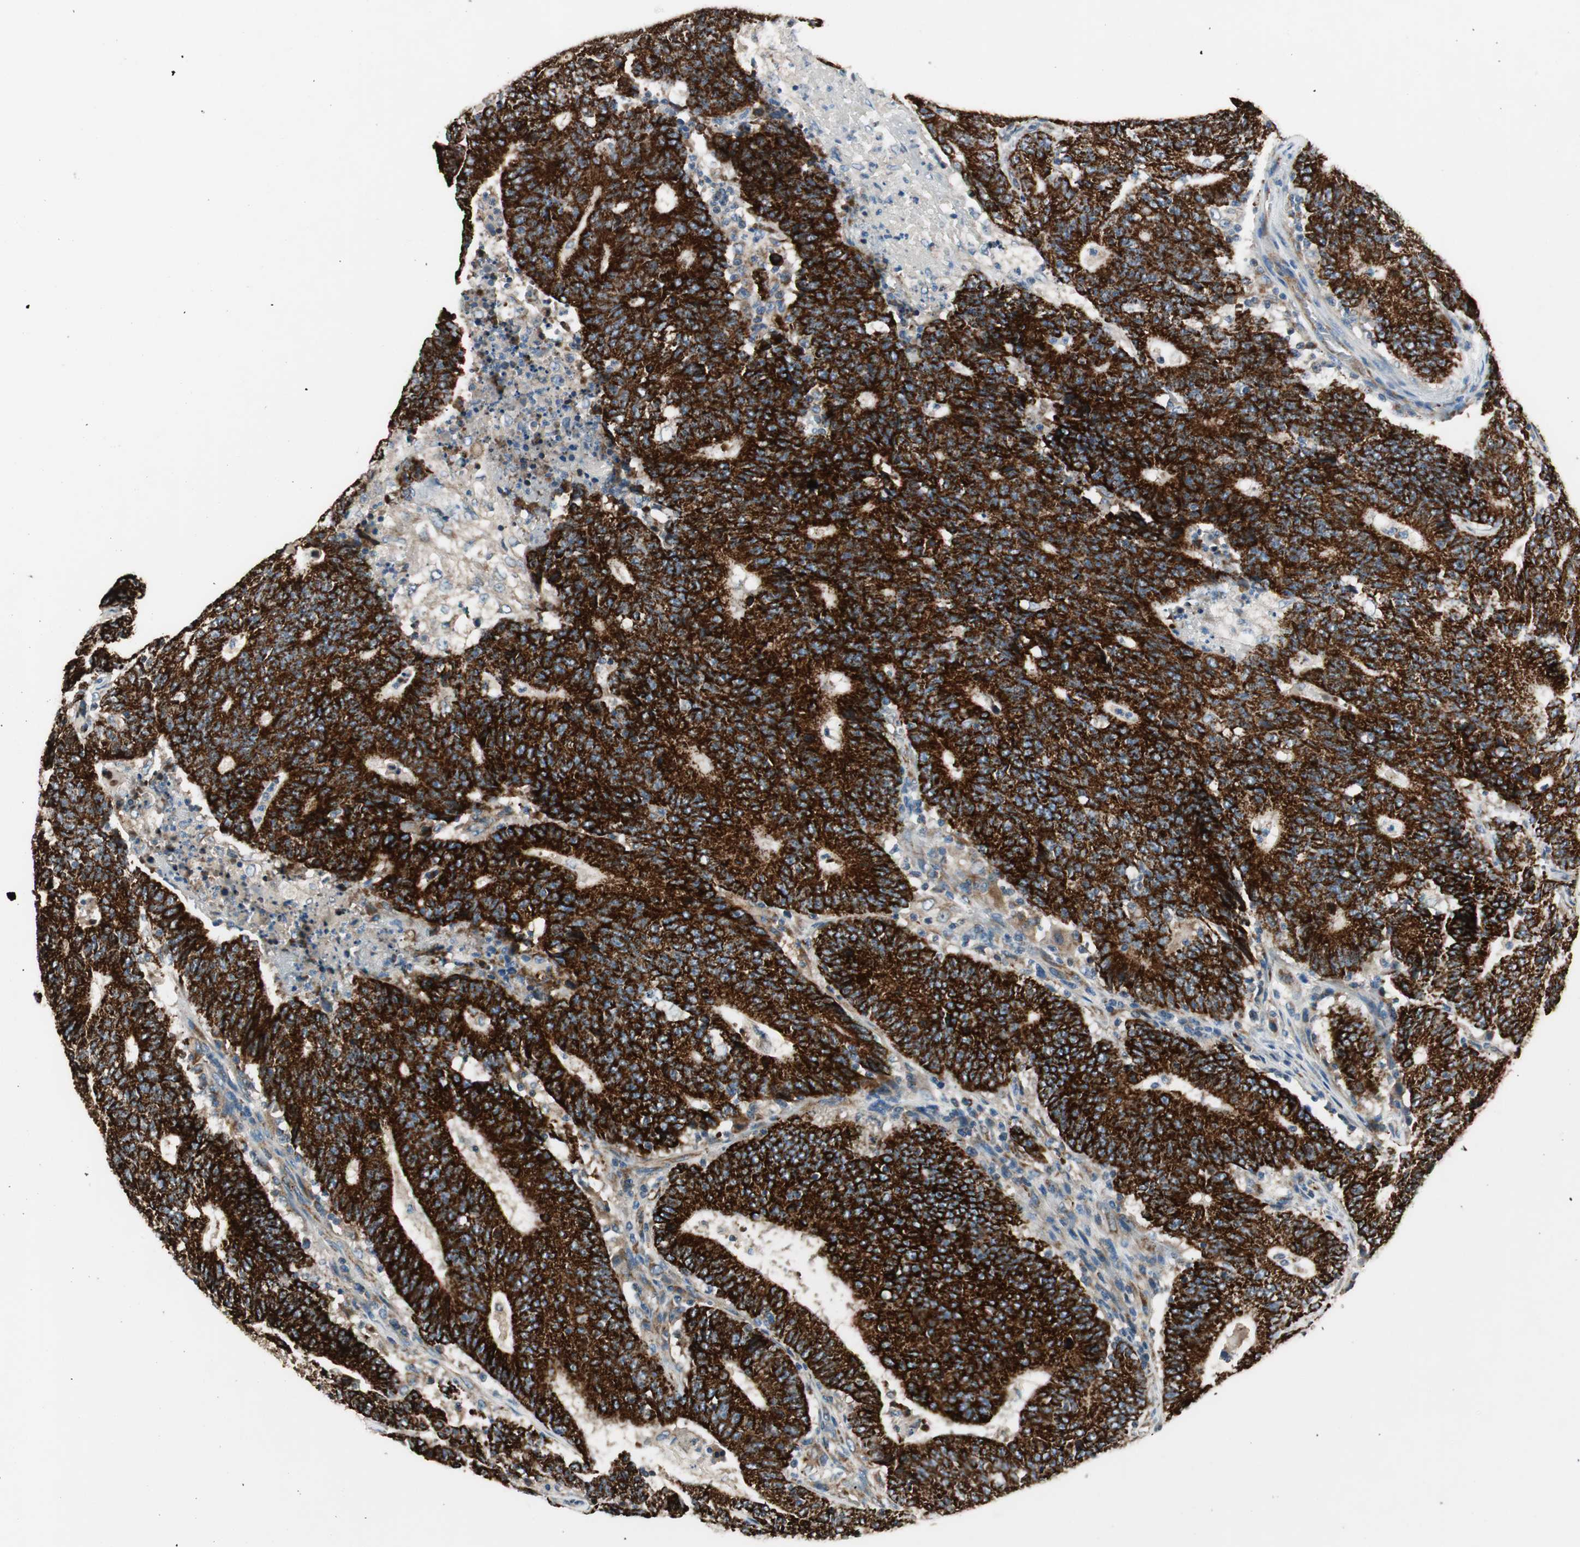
{"staining": {"intensity": "strong", "quantity": ">75%", "location": "cytoplasmic/membranous"}, "tissue": "colorectal cancer", "cell_type": "Tumor cells", "image_type": "cancer", "snomed": [{"axis": "morphology", "description": "Normal tissue, NOS"}, {"axis": "morphology", "description": "Adenocarcinoma, NOS"}, {"axis": "topography", "description": "Colon"}], "caption": "An immunohistochemistry histopathology image of tumor tissue is shown. Protein staining in brown highlights strong cytoplasmic/membranous positivity in colorectal cancer within tumor cells. Nuclei are stained in blue.", "gene": "AKAP1", "patient": {"sex": "female", "age": 75}}